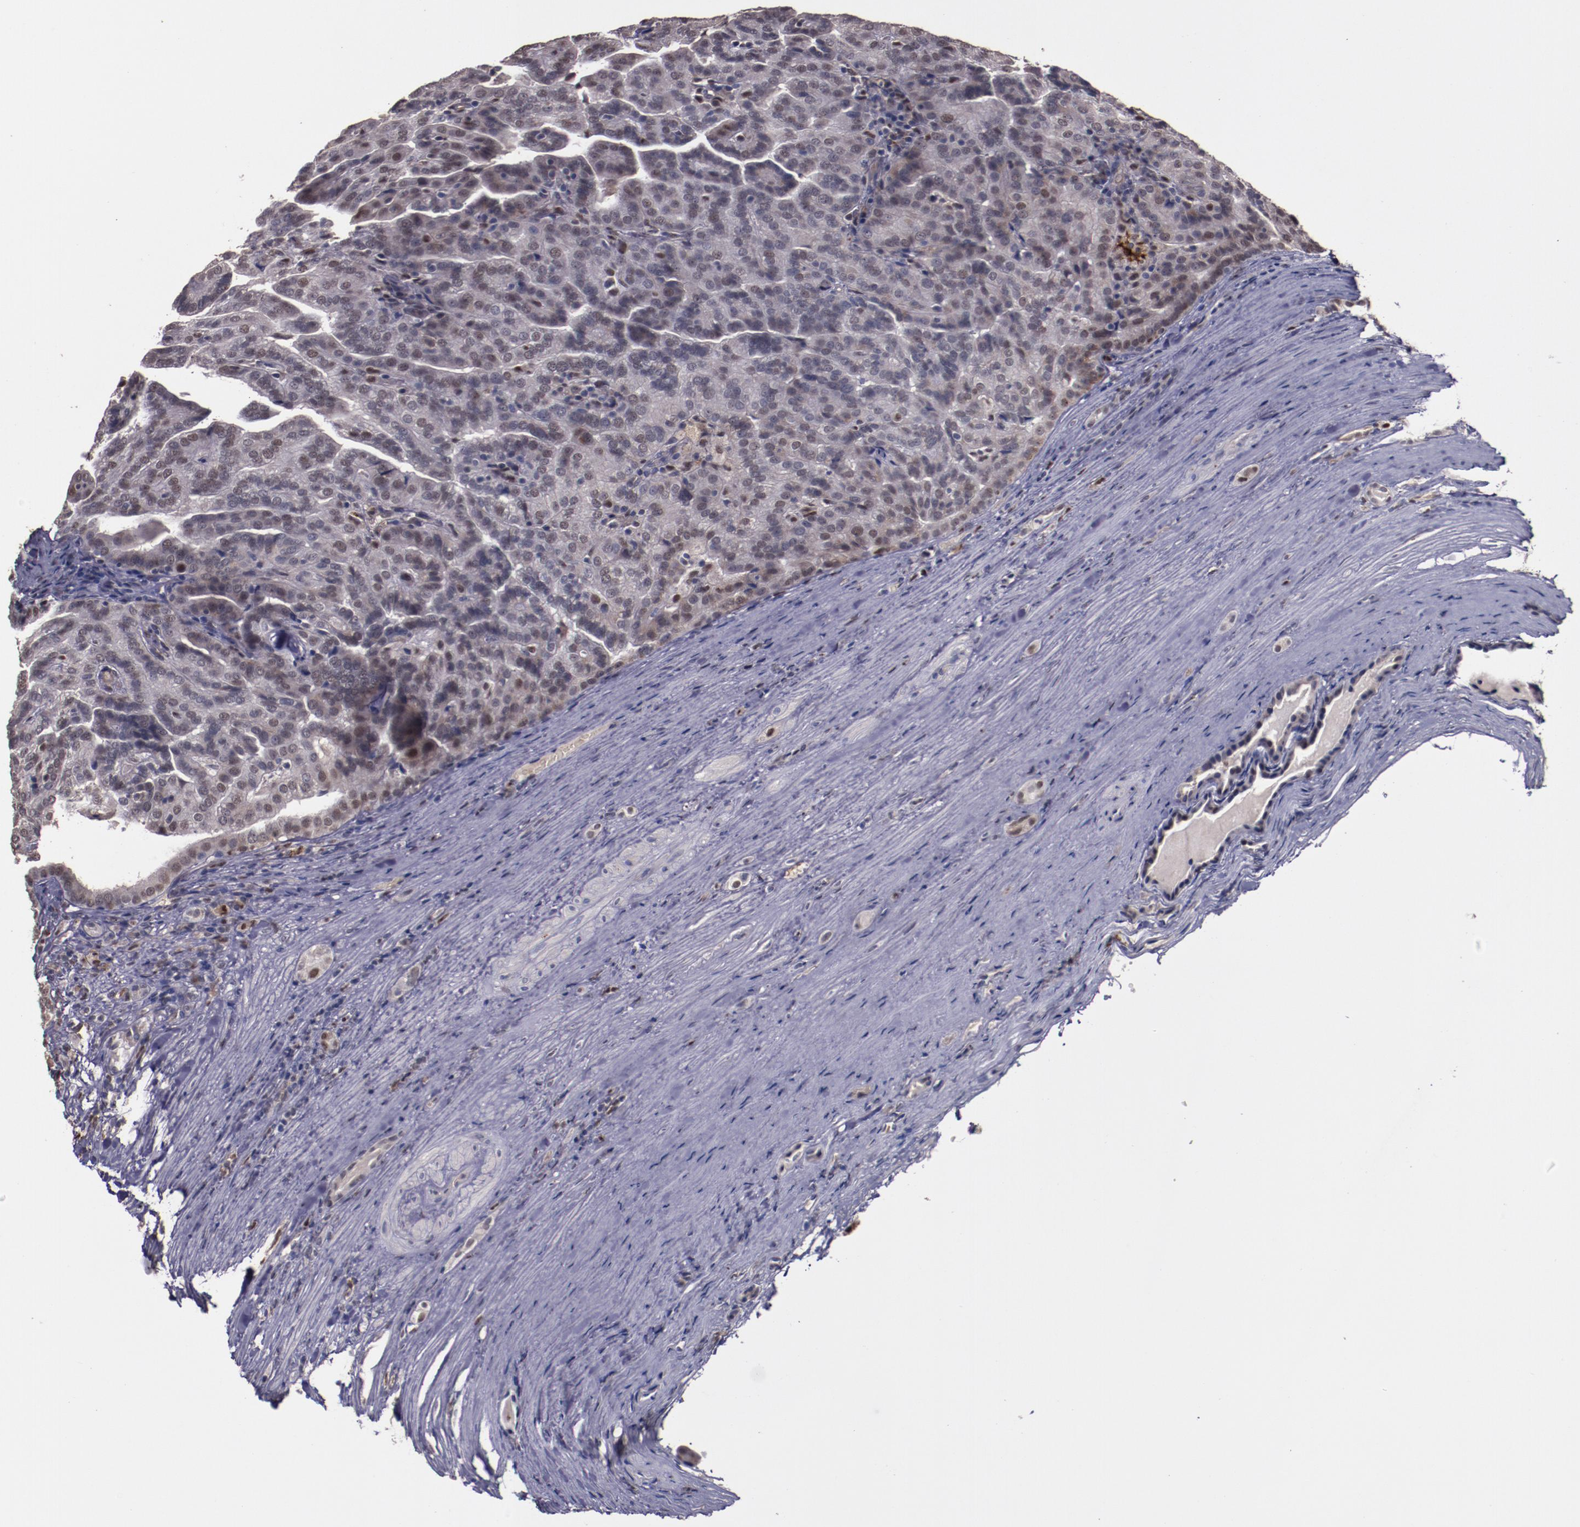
{"staining": {"intensity": "weak", "quantity": "25%-75%", "location": "nuclear"}, "tissue": "renal cancer", "cell_type": "Tumor cells", "image_type": "cancer", "snomed": [{"axis": "morphology", "description": "Adenocarcinoma, NOS"}, {"axis": "topography", "description": "Kidney"}], "caption": "This histopathology image displays IHC staining of renal adenocarcinoma, with low weak nuclear expression in approximately 25%-75% of tumor cells.", "gene": "CHEK2", "patient": {"sex": "male", "age": 61}}